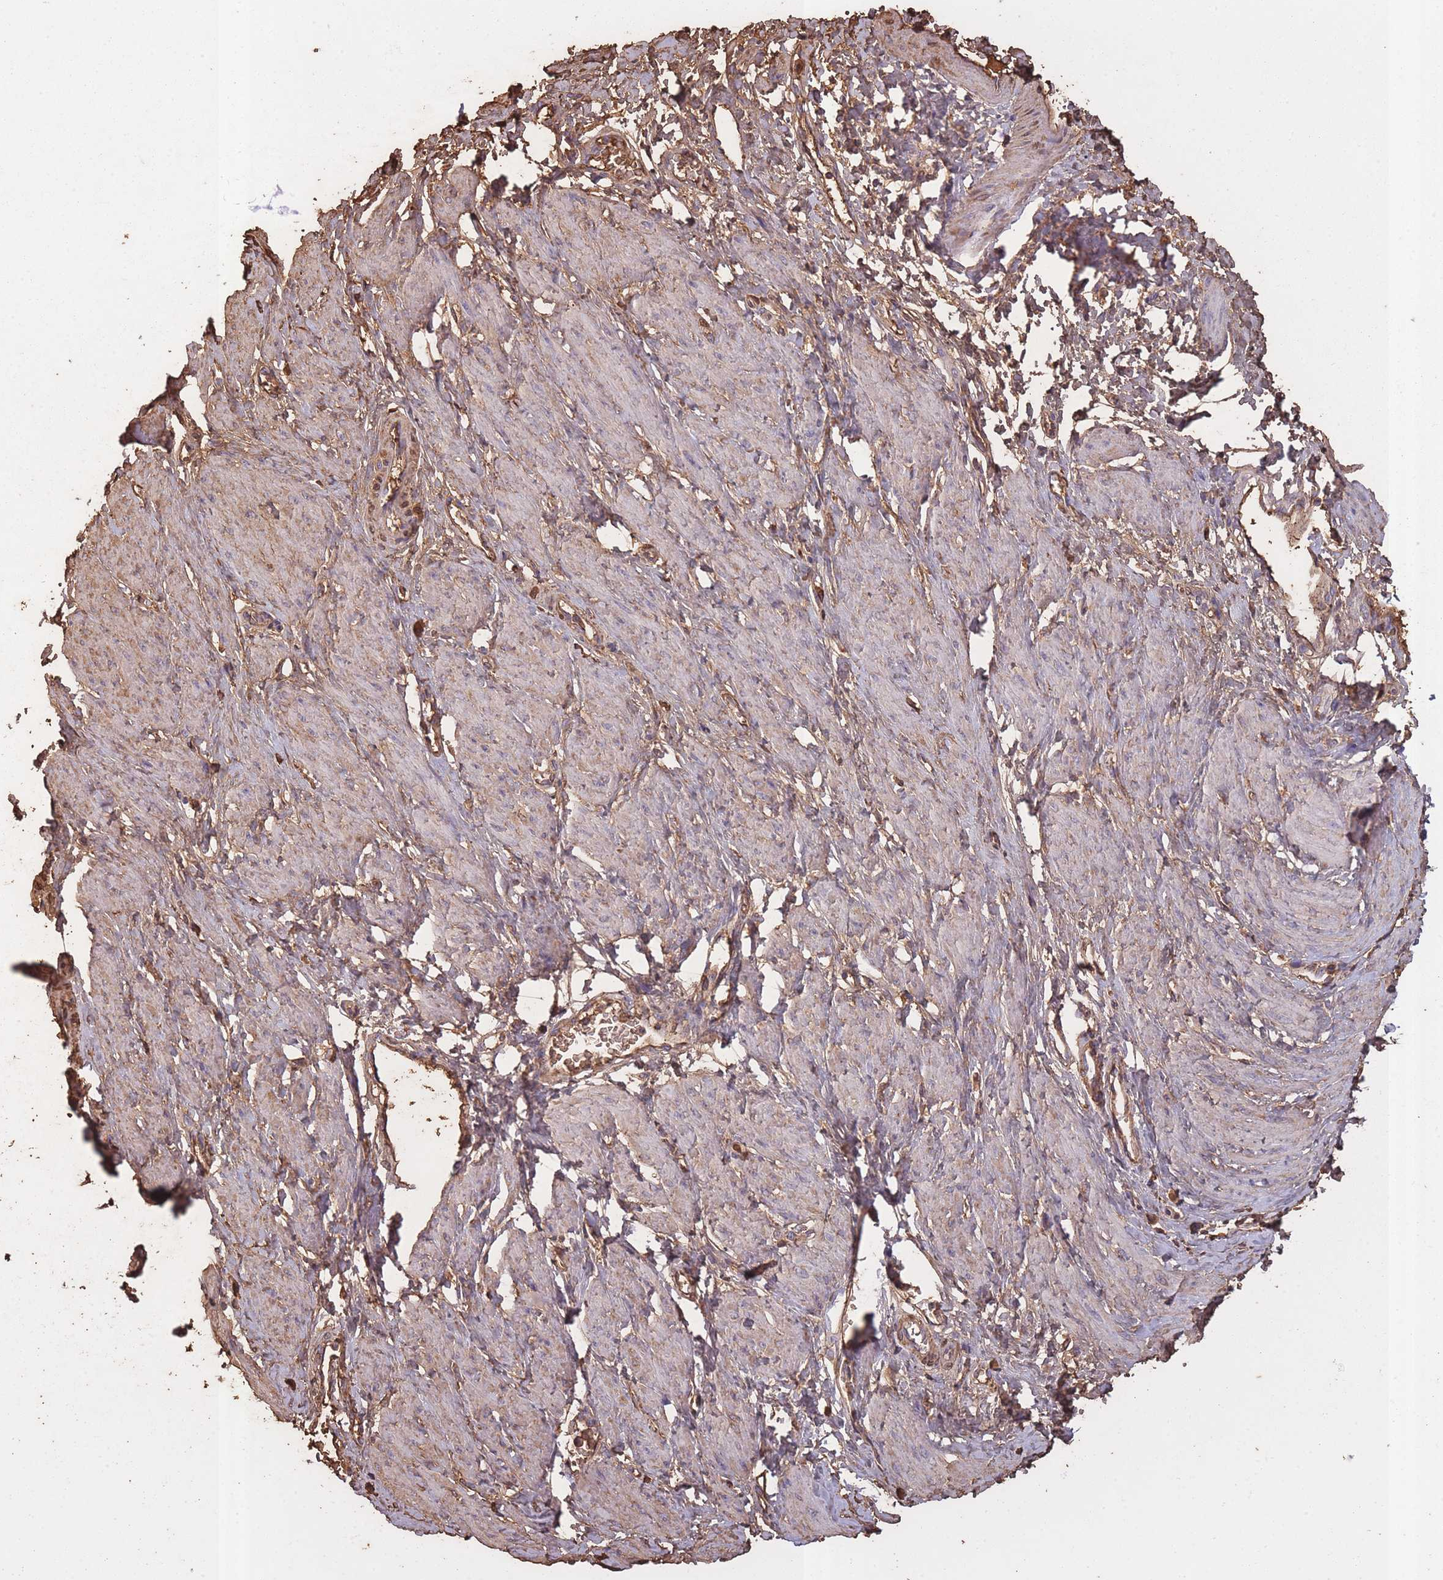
{"staining": {"intensity": "weak", "quantity": "25%-75%", "location": "cytoplasmic/membranous"}, "tissue": "smooth muscle", "cell_type": "Smooth muscle cells", "image_type": "normal", "snomed": [{"axis": "morphology", "description": "Normal tissue, NOS"}, {"axis": "topography", "description": "Smooth muscle"}, {"axis": "topography", "description": "Uterus"}], "caption": "Weak cytoplasmic/membranous protein staining is appreciated in about 25%-75% of smooth muscle cells in smooth muscle. Using DAB (brown) and hematoxylin (blue) stains, captured at high magnification using brightfield microscopy.", "gene": "KAT2A", "patient": {"sex": "female", "age": 39}}